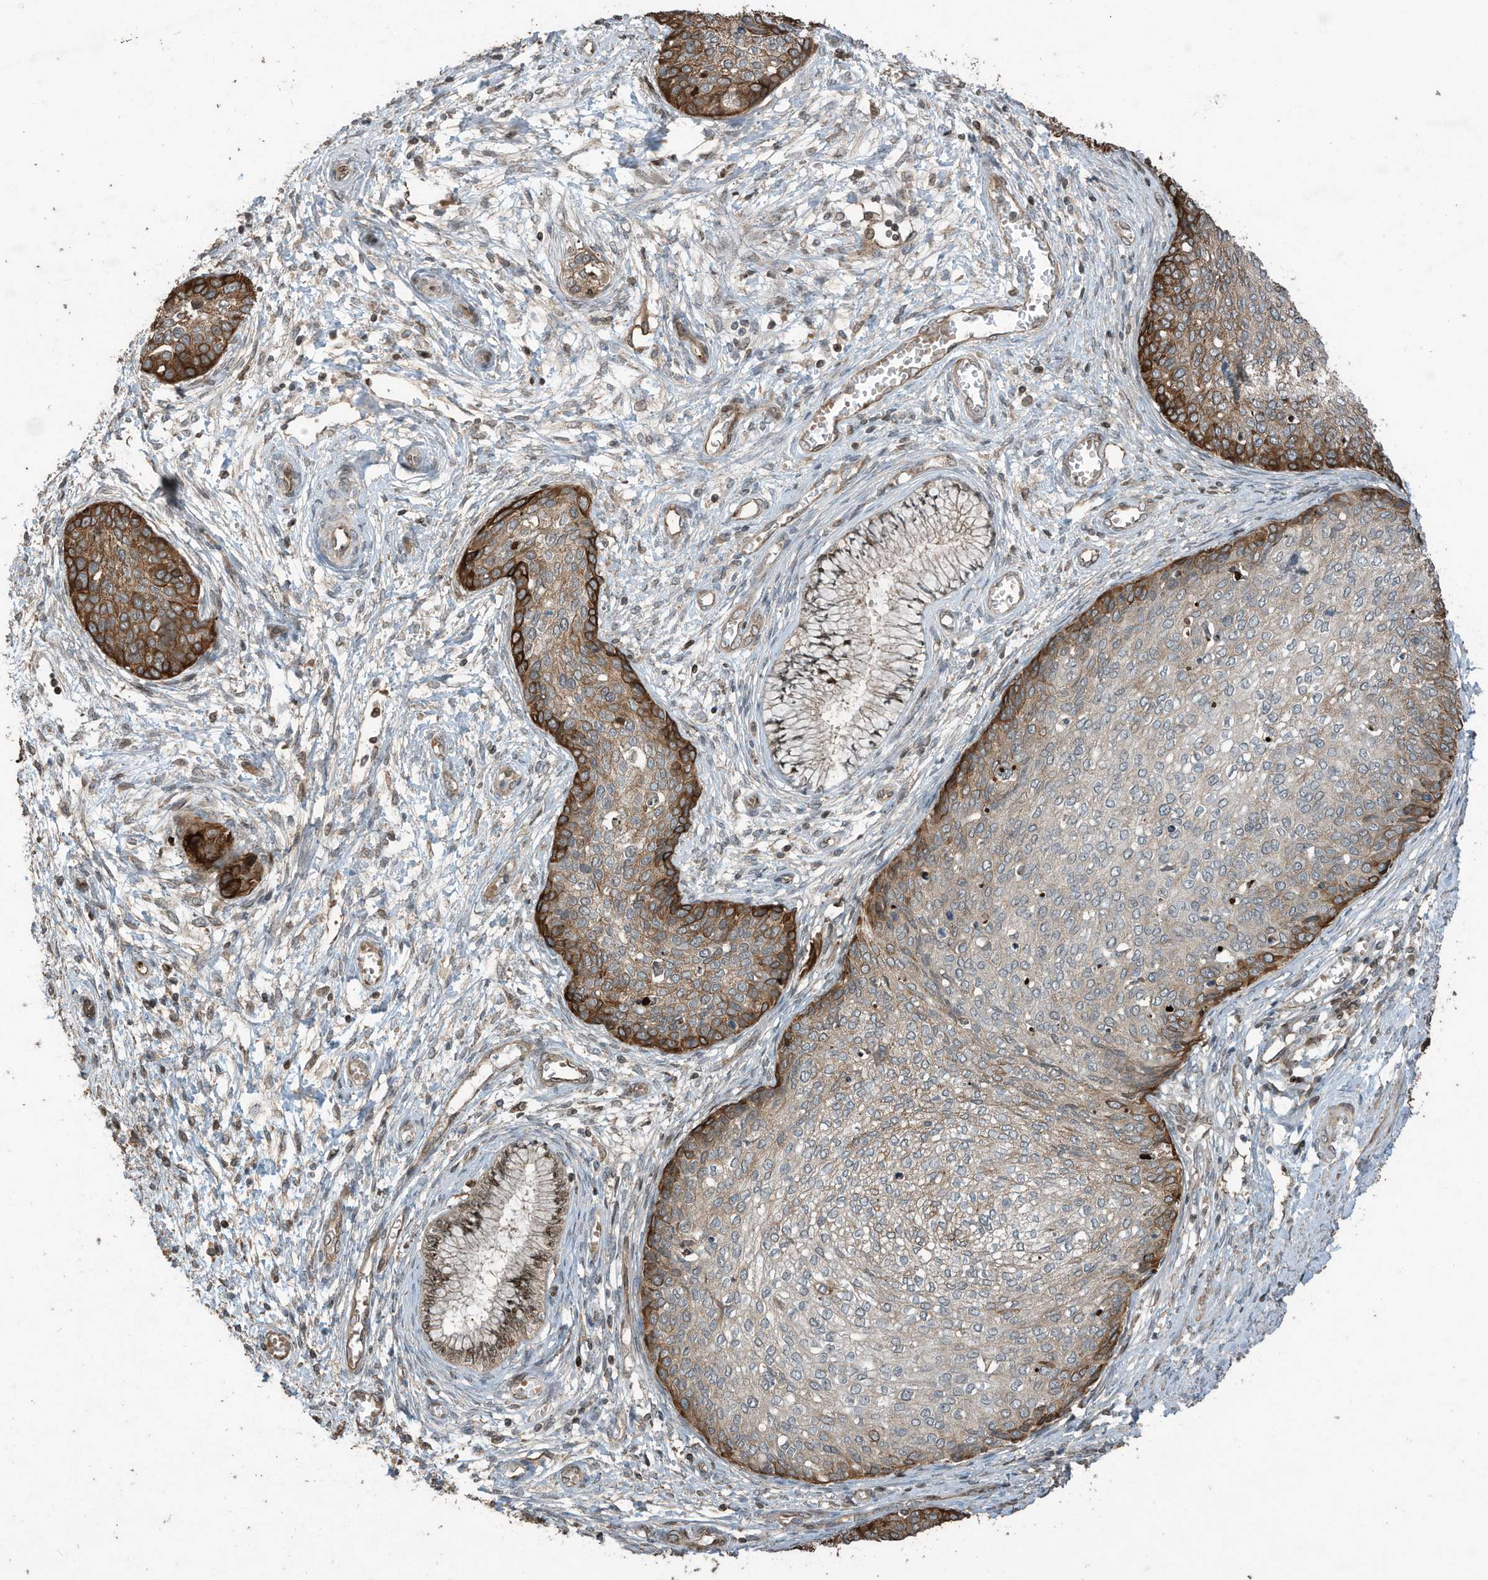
{"staining": {"intensity": "strong", "quantity": "25%-75%", "location": "cytoplasmic/membranous"}, "tissue": "cervical cancer", "cell_type": "Tumor cells", "image_type": "cancer", "snomed": [{"axis": "morphology", "description": "Squamous cell carcinoma, NOS"}, {"axis": "topography", "description": "Cervix"}], "caption": "Immunohistochemical staining of squamous cell carcinoma (cervical) displays high levels of strong cytoplasmic/membranous protein expression in approximately 25%-75% of tumor cells.", "gene": "ZNF653", "patient": {"sex": "female", "age": 37}}